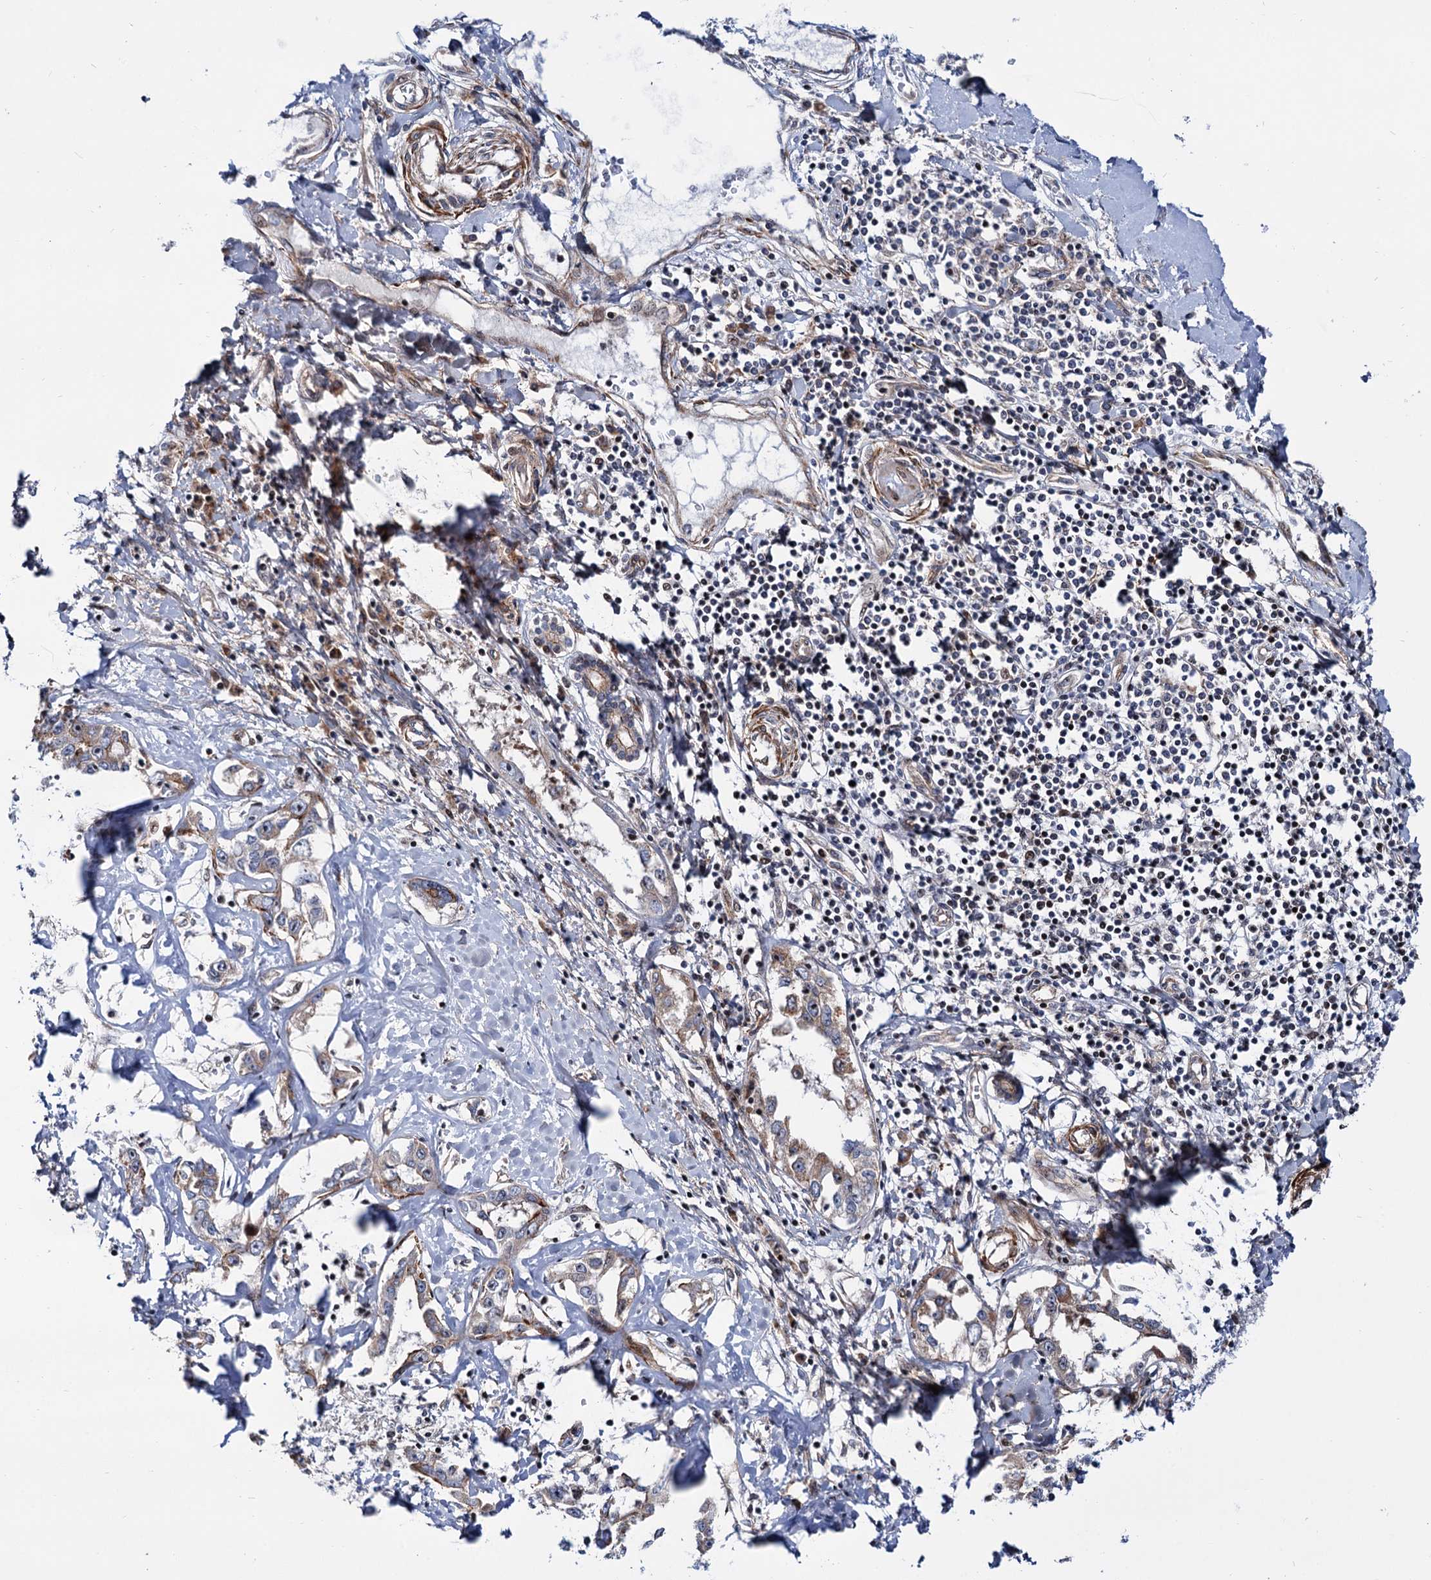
{"staining": {"intensity": "moderate", "quantity": "25%-75%", "location": "cytoplasmic/membranous"}, "tissue": "liver cancer", "cell_type": "Tumor cells", "image_type": "cancer", "snomed": [{"axis": "morphology", "description": "Cholangiocarcinoma"}, {"axis": "topography", "description": "Liver"}], "caption": "There is medium levels of moderate cytoplasmic/membranous staining in tumor cells of liver cancer (cholangiocarcinoma), as demonstrated by immunohistochemical staining (brown color).", "gene": "THAP9", "patient": {"sex": "male", "age": 59}}